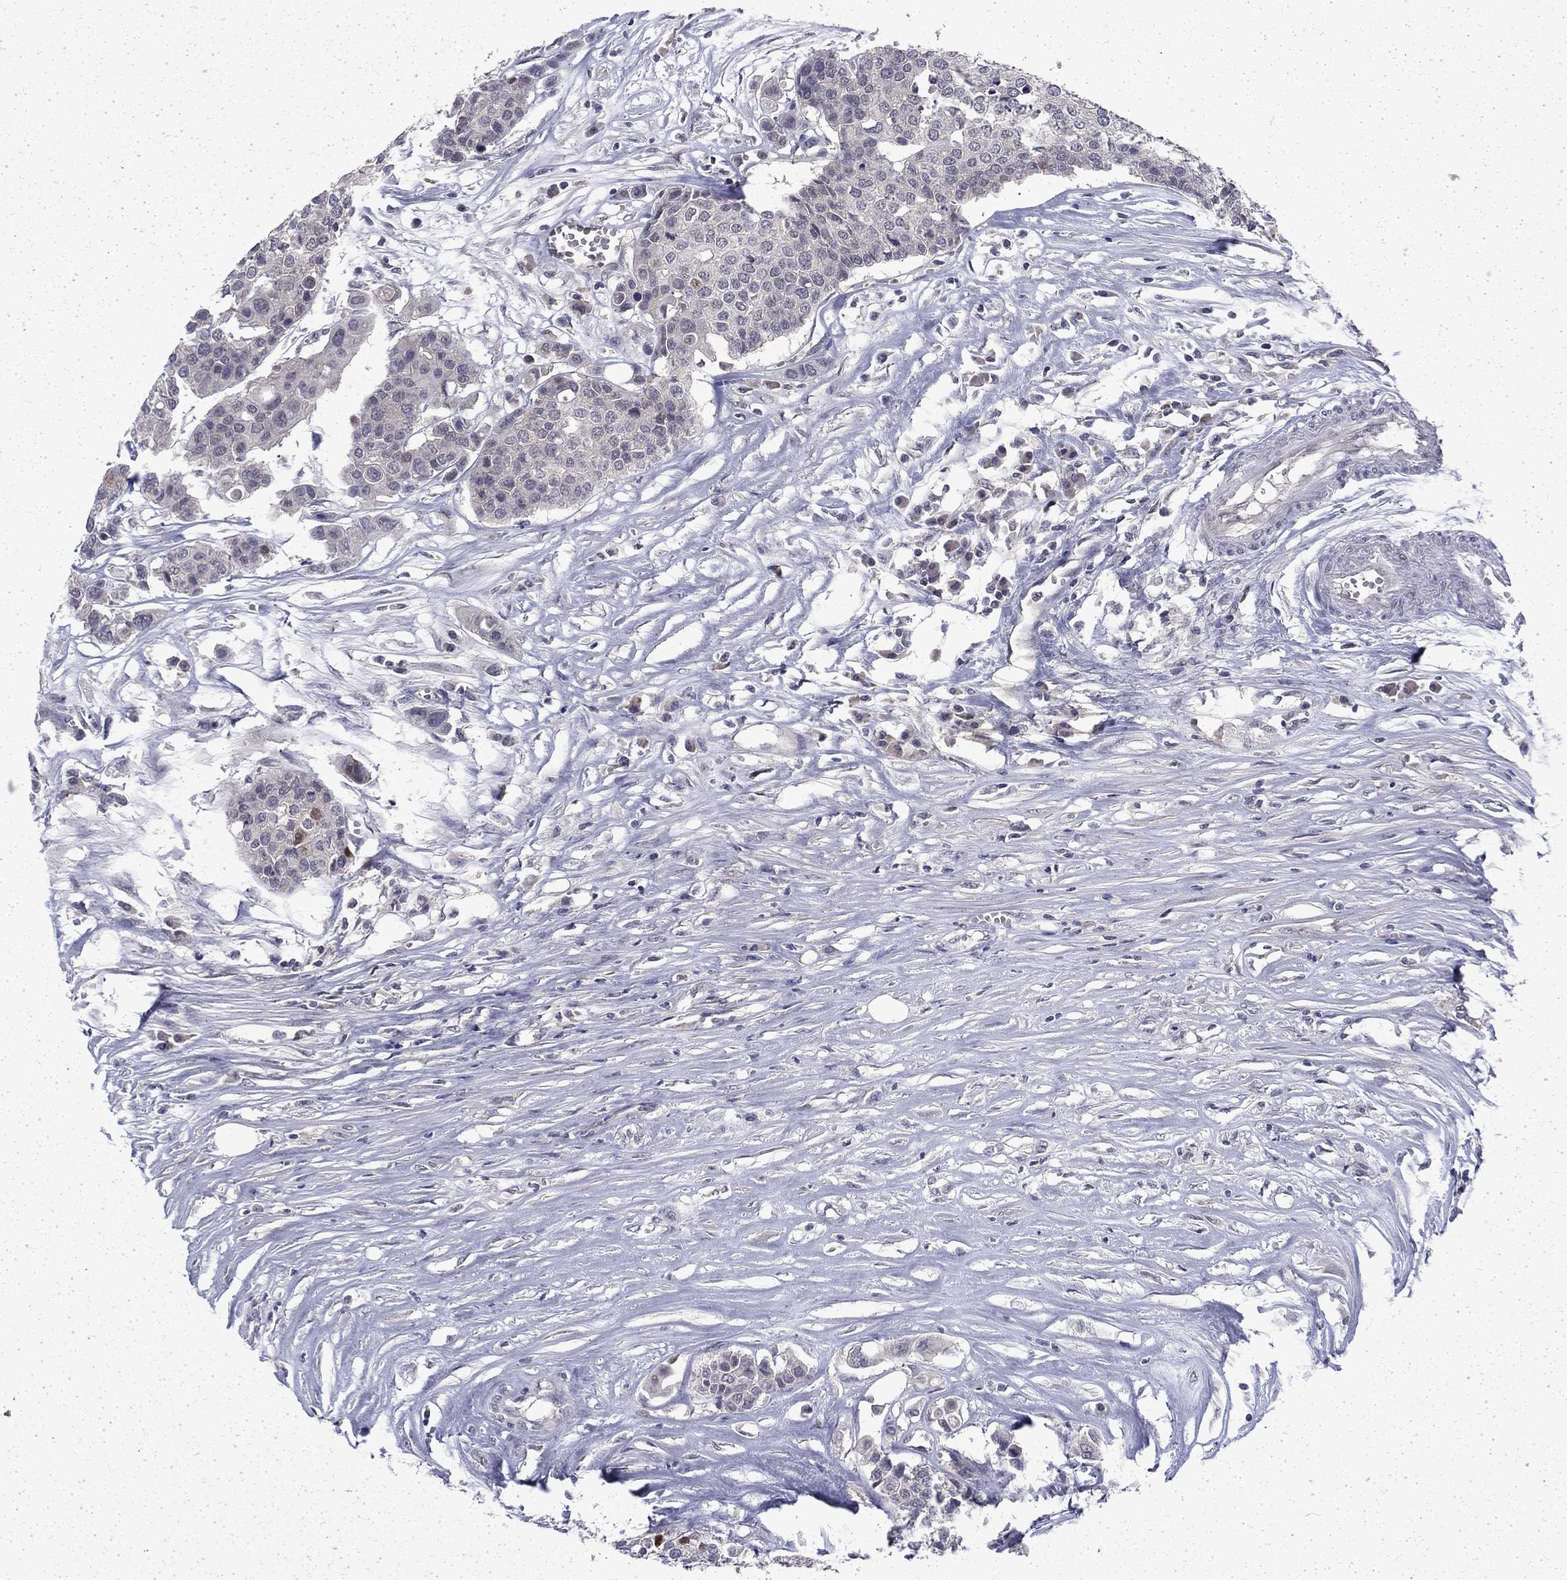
{"staining": {"intensity": "negative", "quantity": "none", "location": "none"}, "tissue": "carcinoid", "cell_type": "Tumor cells", "image_type": "cancer", "snomed": [{"axis": "morphology", "description": "Carcinoid, malignant, NOS"}, {"axis": "topography", "description": "Colon"}], "caption": "A high-resolution image shows immunohistochemistry (IHC) staining of carcinoid (malignant), which reveals no significant positivity in tumor cells.", "gene": "CHAT", "patient": {"sex": "male", "age": 81}}